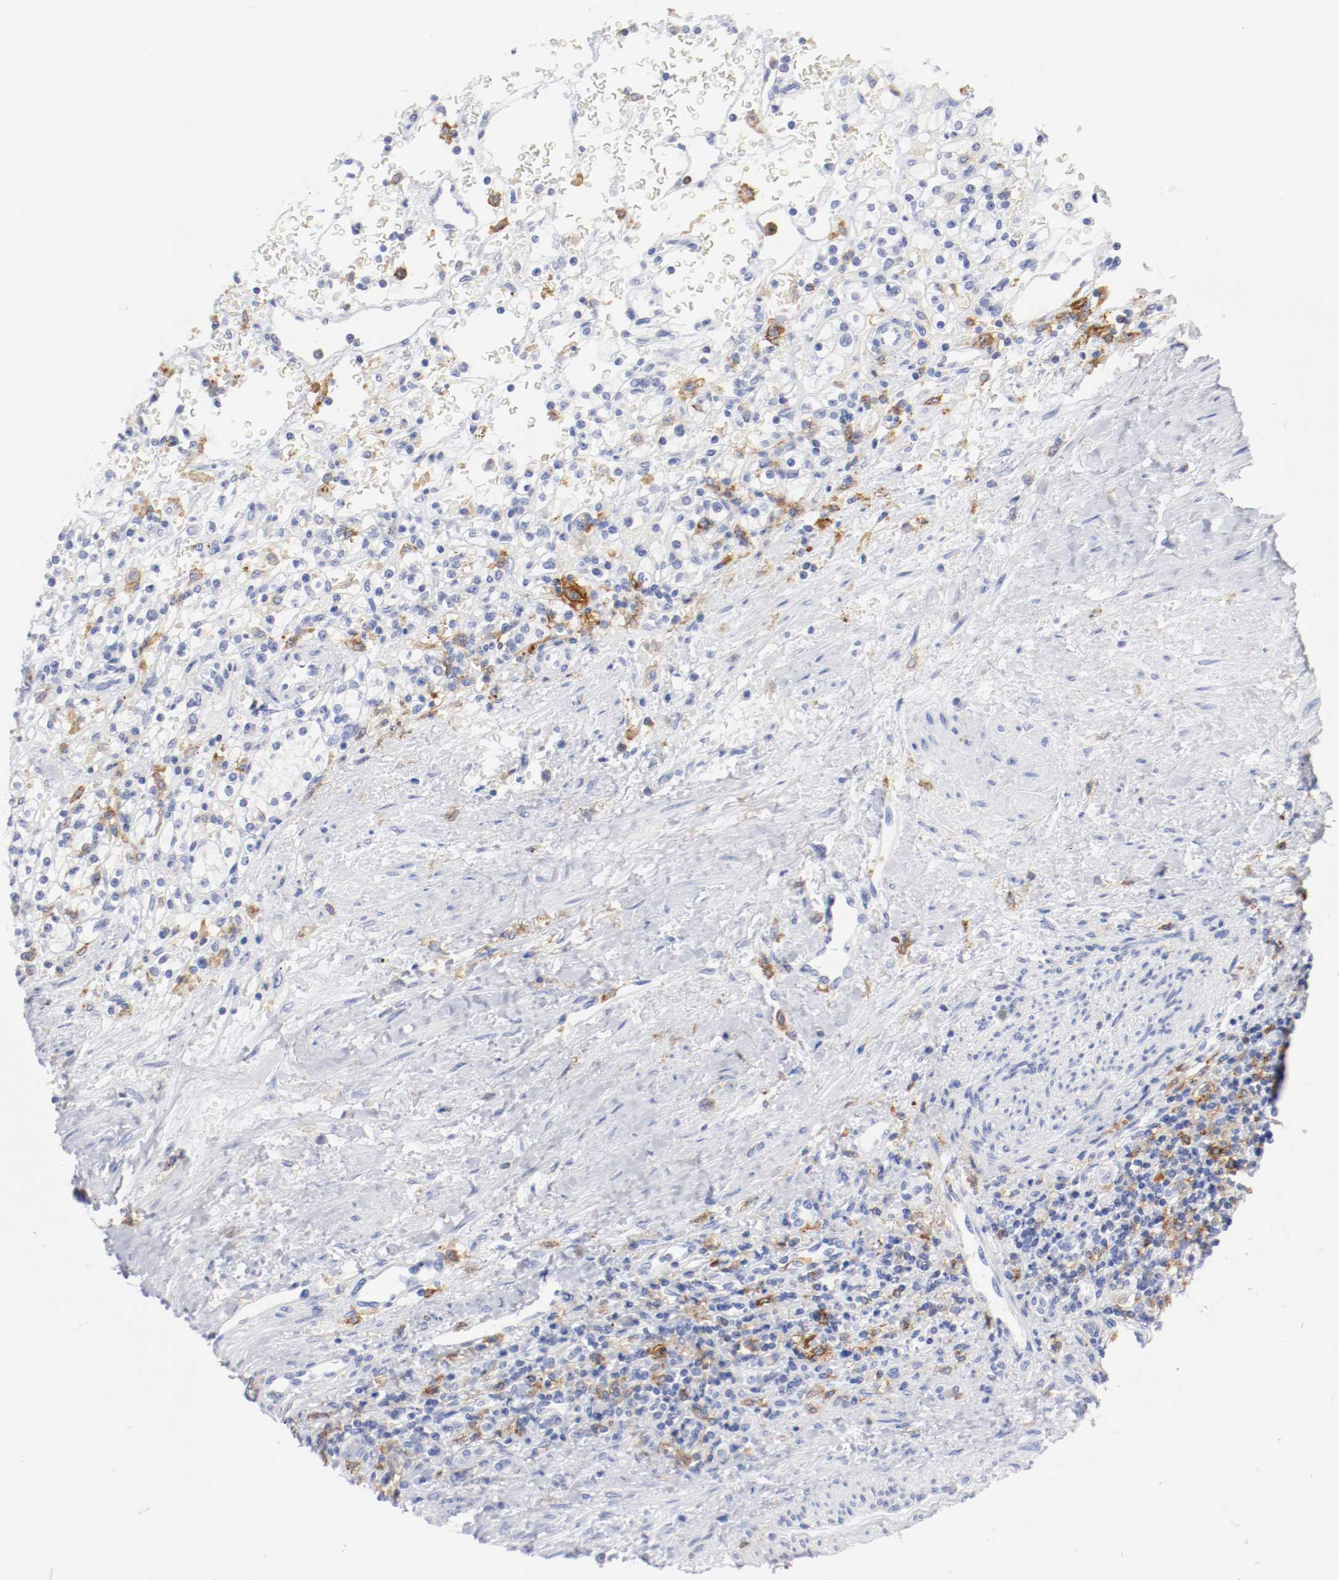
{"staining": {"intensity": "negative", "quantity": "none", "location": "none"}, "tissue": "renal cancer", "cell_type": "Tumor cells", "image_type": "cancer", "snomed": [{"axis": "morphology", "description": "Normal tissue, NOS"}, {"axis": "morphology", "description": "Adenocarcinoma, NOS"}, {"axis": "topography", "description": "Kidney"}], "caption": "The photomicrograph shows no staining of tumor cells in renal cancer (adenocarcinoma).", "gene": "ITGAX", "patient": {"sex": "female", "age": 55}}